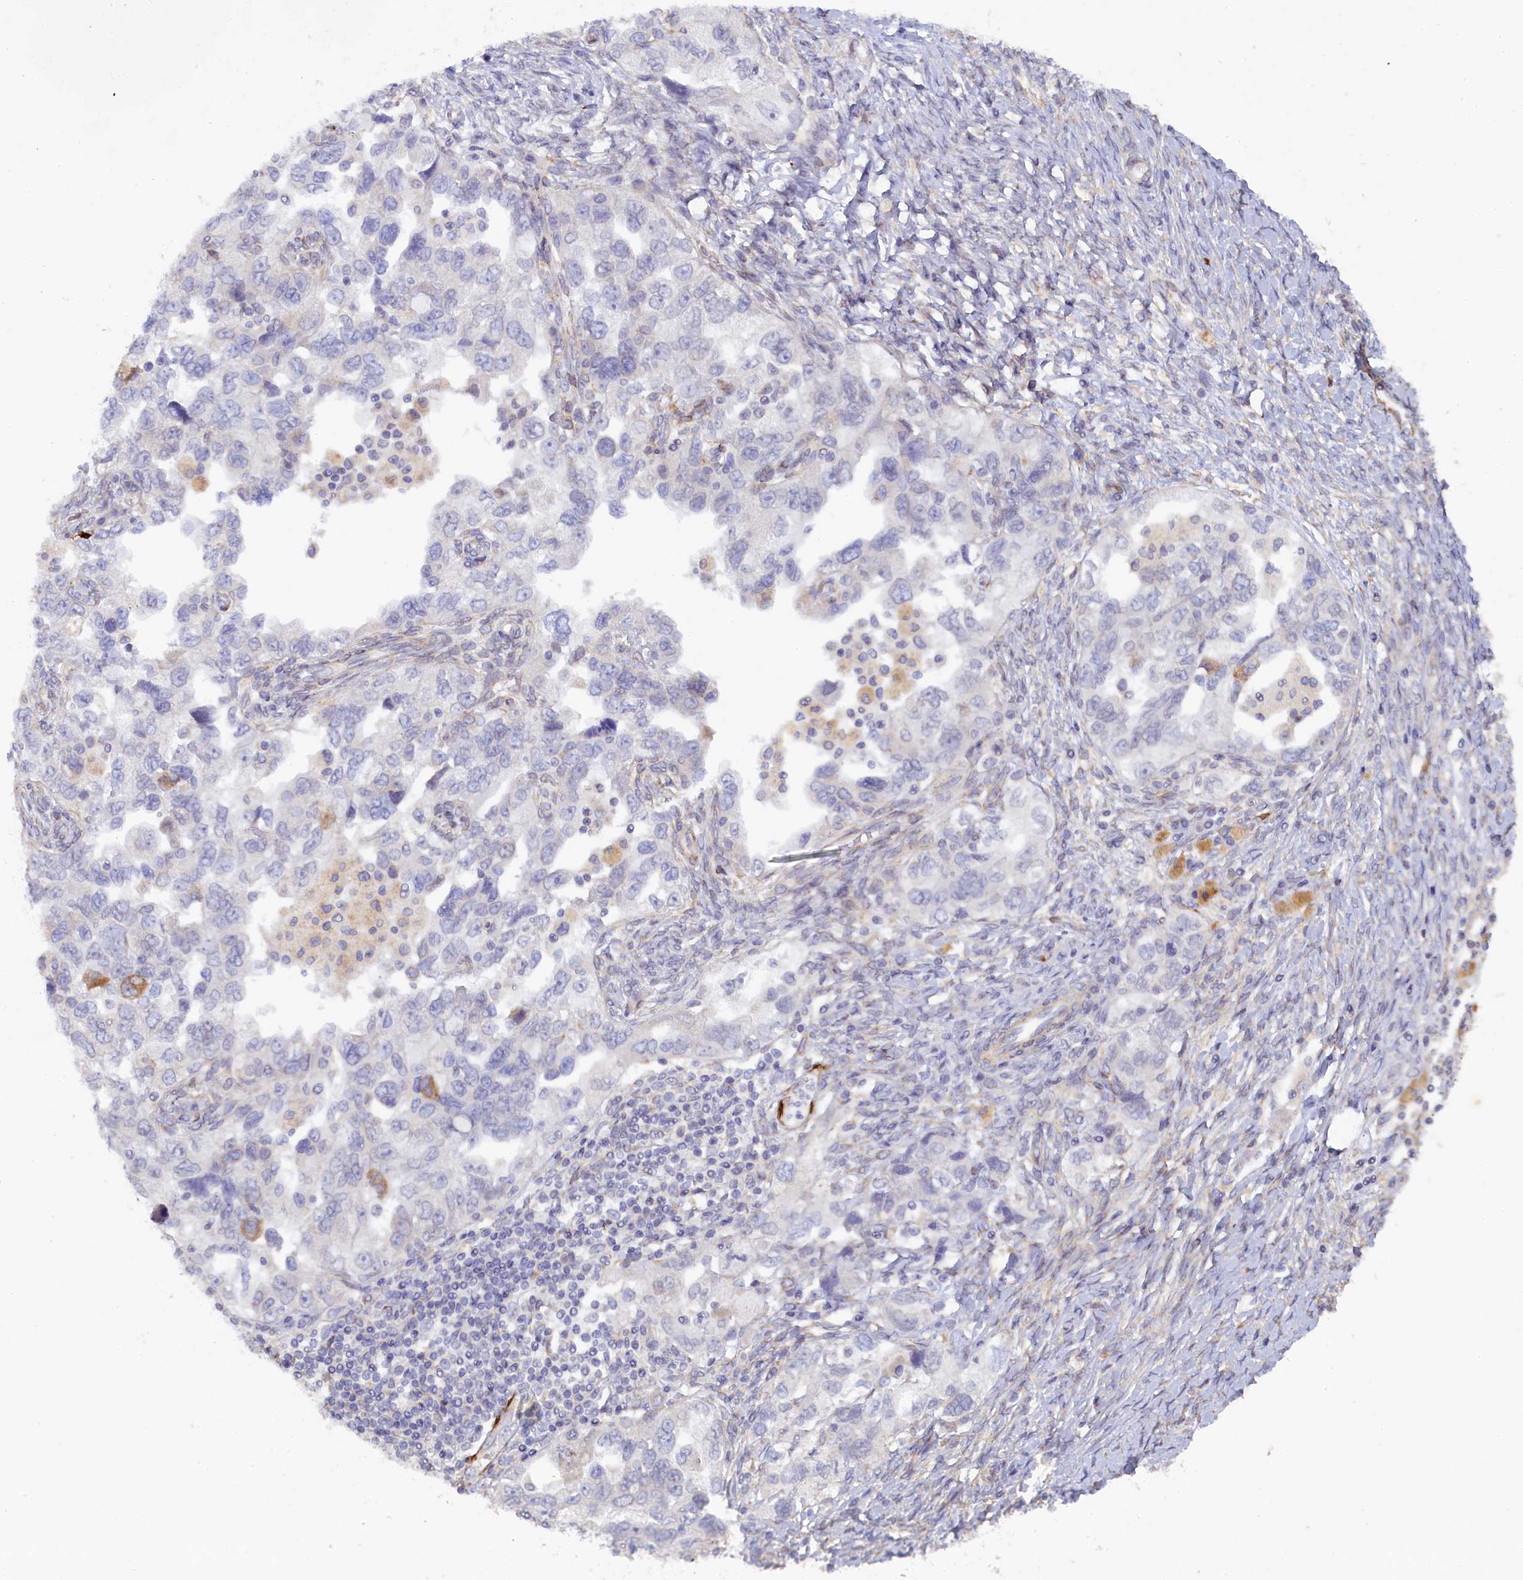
{"staining": {"intensity": "negative", "quantity": "none", "location": "none"}, "tissue": "ovarian cancer", "cell_type": "Tumor cells", "image_type": "cancer", "snomed": [{"axis": "morphology", "description": "Carcinoma, NOS"}, {"axis": "morphology", "description": "Cystadenocarcinoma, serous, NOS"}, {"axis": "topography", "description": "Ovary"}], "caption": "IHC histopathology image of human carcinoma (ovarian) stained for a protein (brown), which displays no positivity in tumor cells. (DAB immunohistochemistry, high magnification).", "gene": "POGLUT3", "patient": {"sex": "female", "age": 69}}